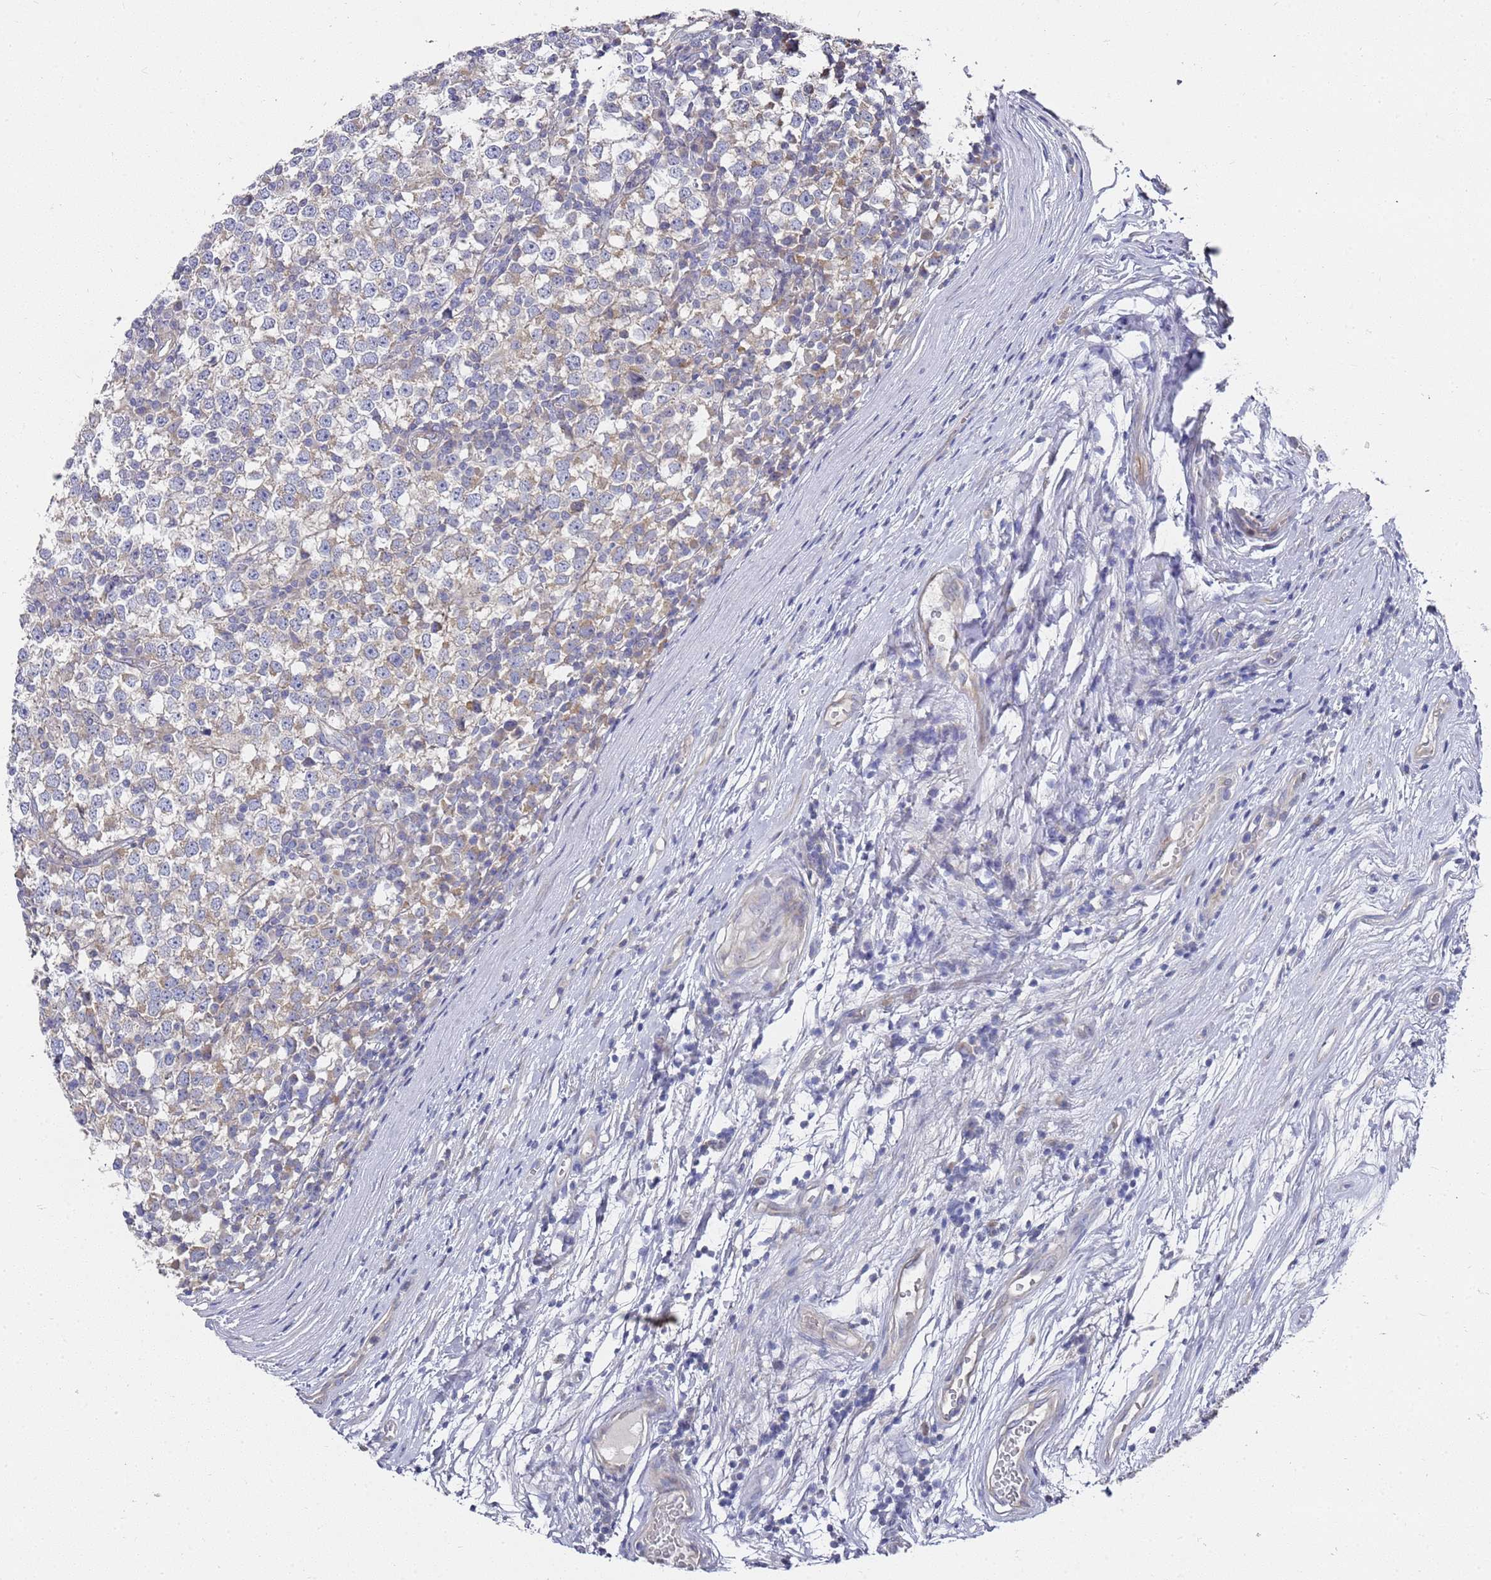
{"staining": {"intensity": "weak", "quantity": "<25%", "location": "cytoplasmic/membranous"}, "tissue": "testis cancer", "cell_type": "Tumor cells", "image_type": "cancer", "snomed": [{"axis": "morphology", "description": "Seminoma, NOS"}, {"axis": "topography", "description": "Testis"}], "caption": "High power microscopy image of an immunohistochemistry (IHC) image of seminoma (testis), revealing no significant expression in tumor cells.", "gene": "SCAPER", "patient": {"sex": "male", "age": 65}}